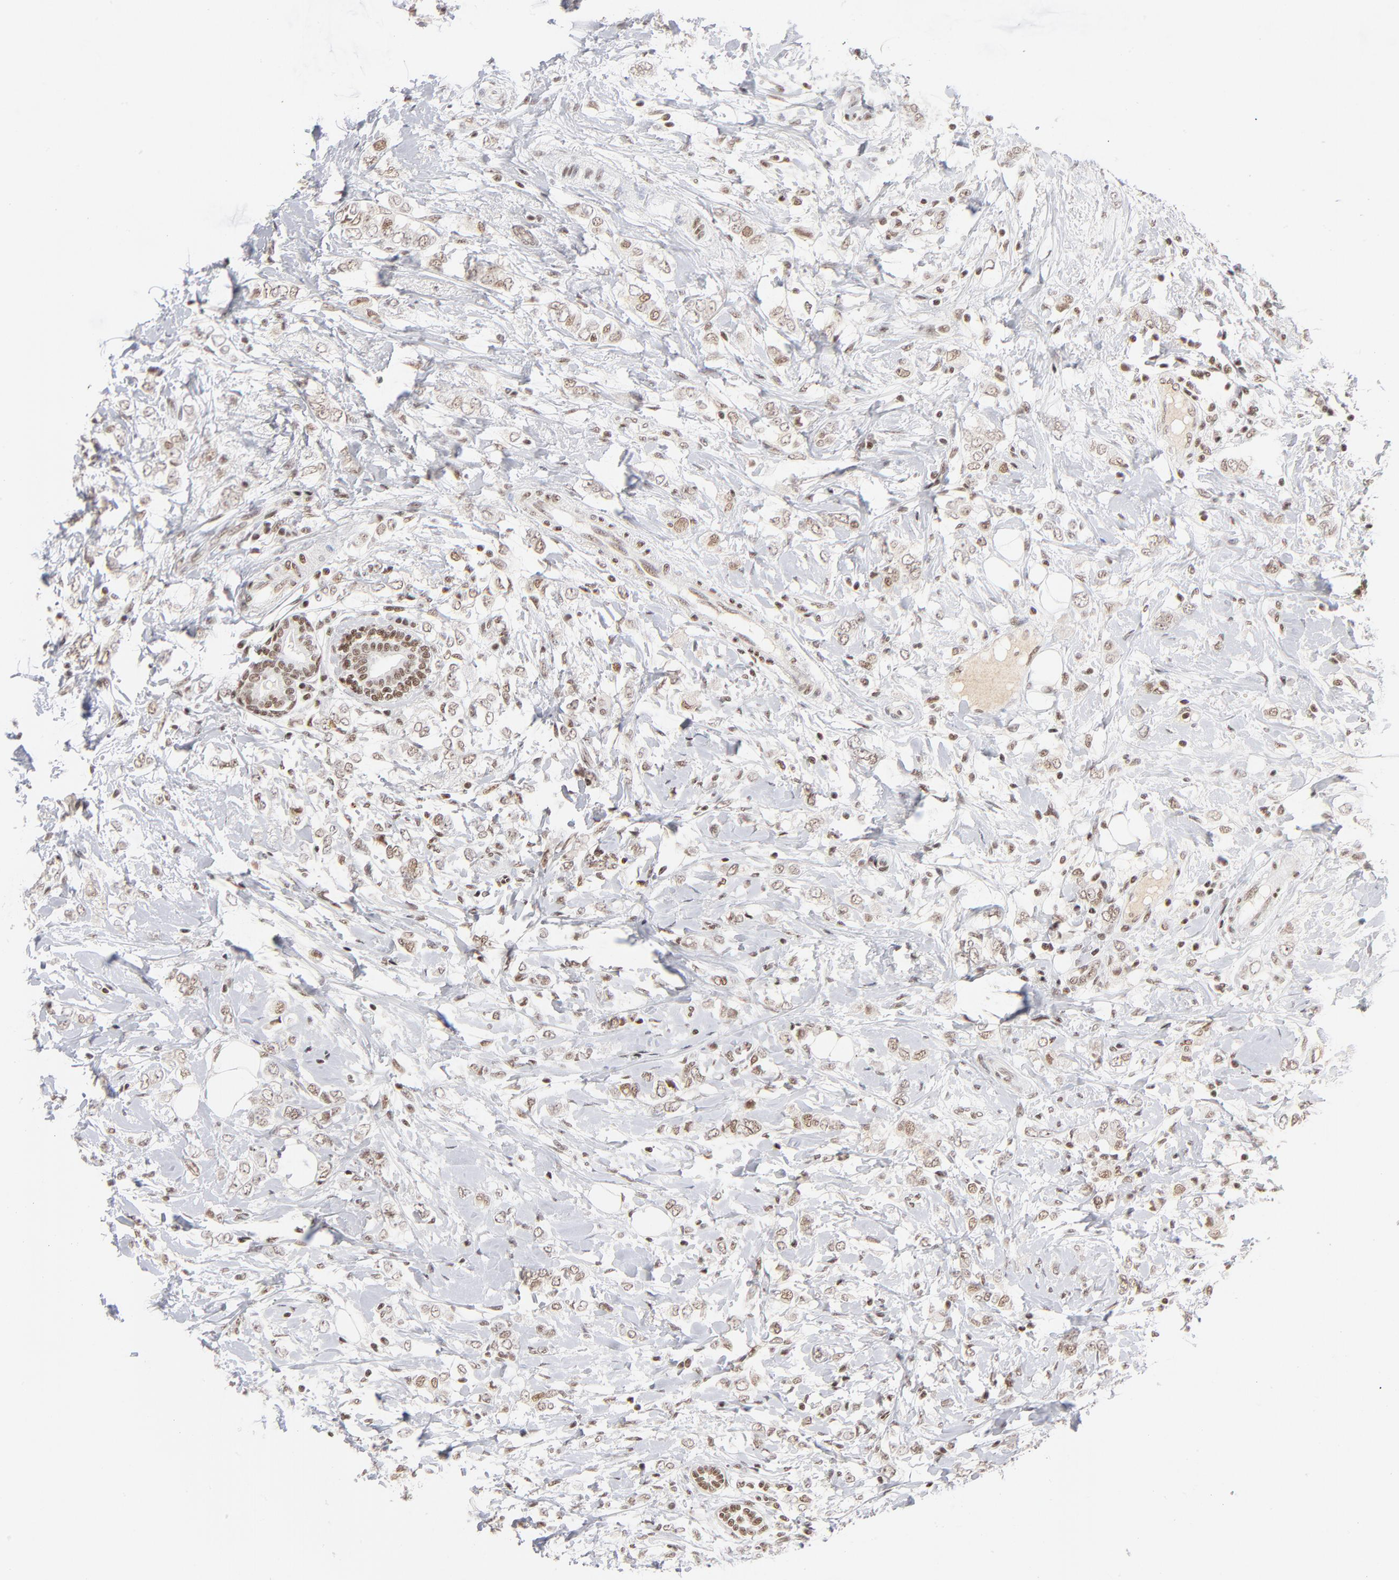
{"staining": {"intensity": "weak", "quantity": ">75%", "location": "nuclear"}, "tissue": "breast cancer", "cell_type": "Tumor cells", "image_type": "cancer", "snomed": [{"axis": "morphology", "description": "Normal tissue, NOS"}, {"axis": "morphology", "description": "Lobular carcinoma"}, {"axis": "topography", "description": "Breast"}], "caption": "This micrograph demonstrates breast lobular carcinoma stained with immunohistochemistry (IHC) to label a protein in brown. The nuclear of tumor cells show weak positivity for the protein. Nuclei are counter-stained blue.", "gene": "ZNF143", "patient": {"sex": "female", "age": 47}}